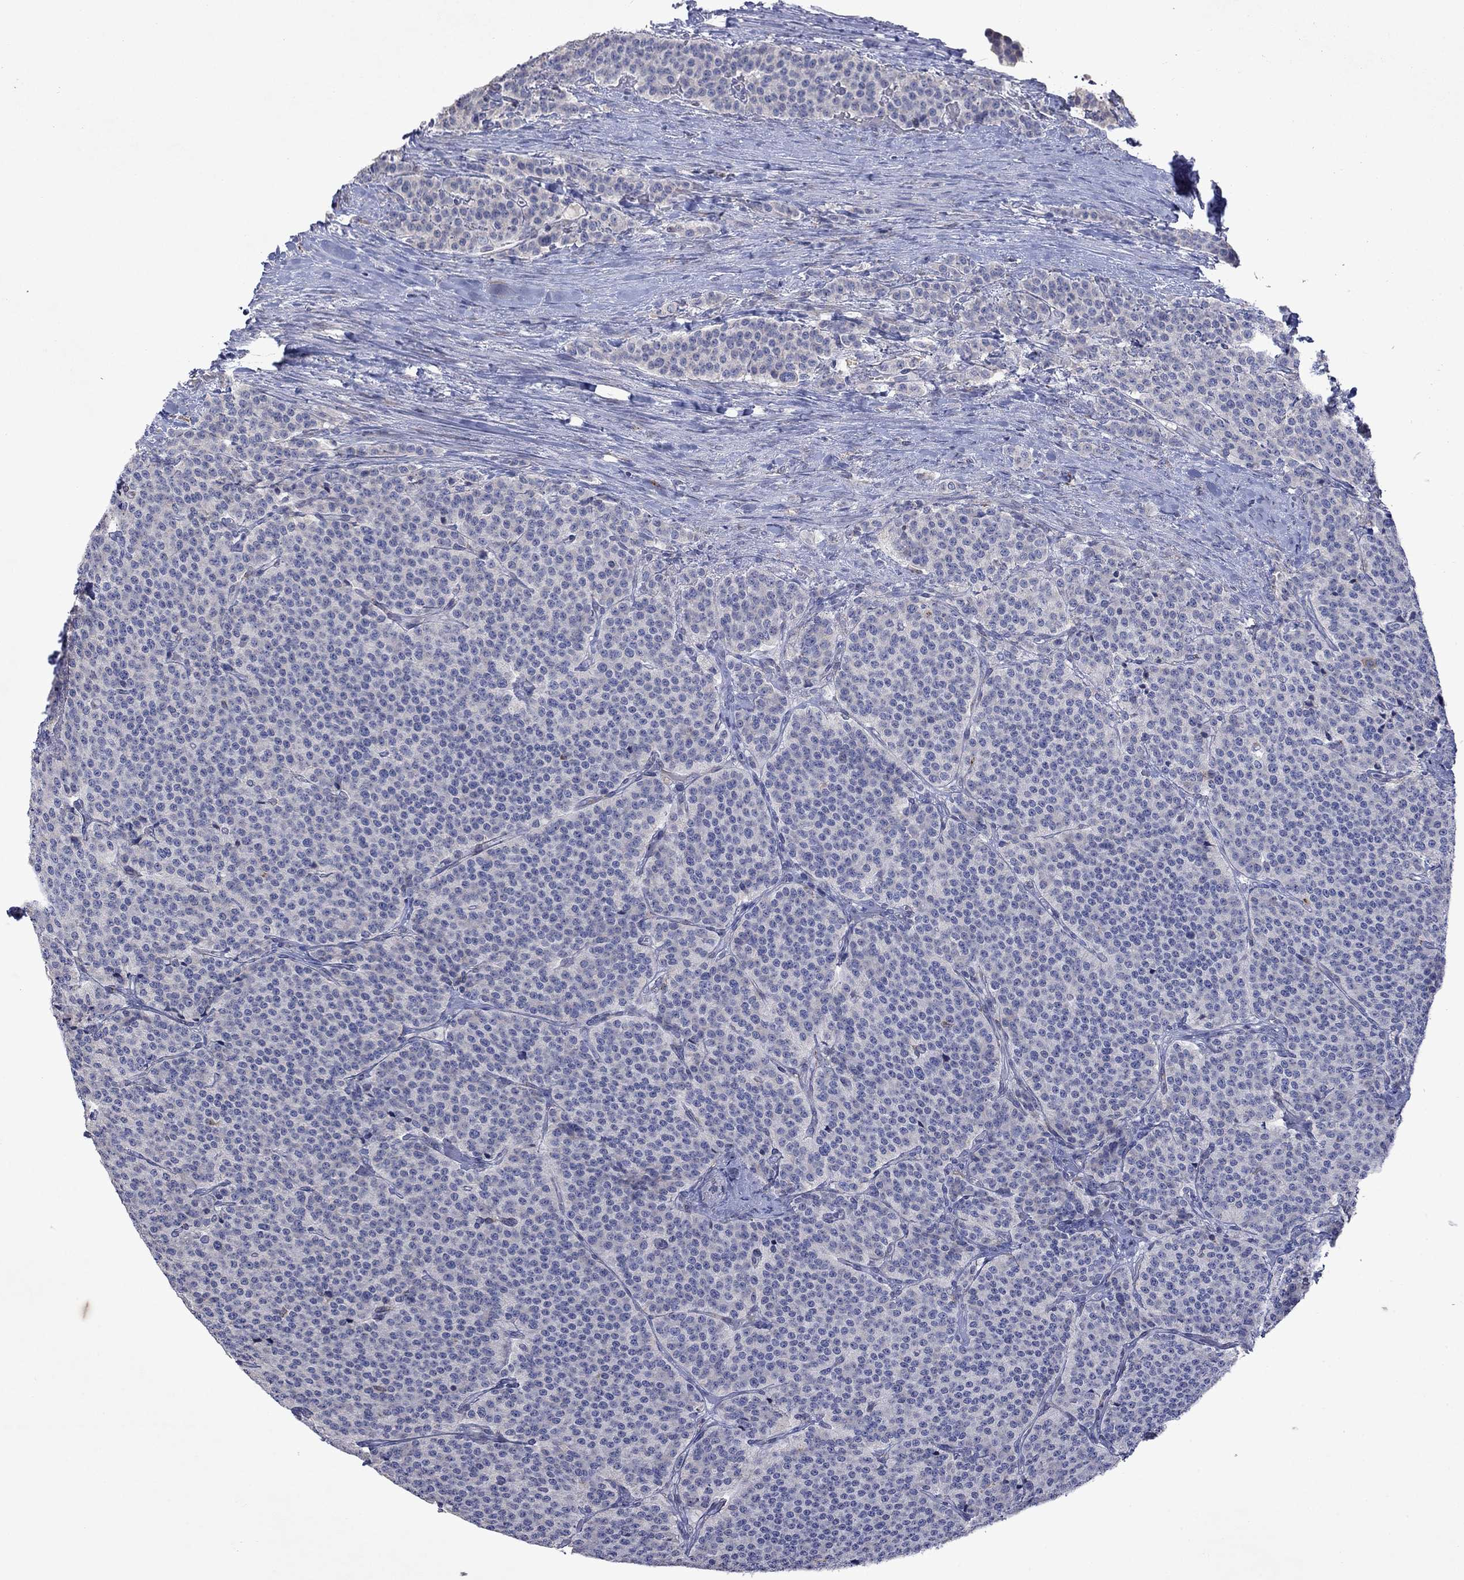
{"staining": {"intensity": "negative", "quantity": "none", "location": "none"}, "tissue": "carcinoid", "cell_type": "Tumor cells", "image_type": "cancer", "snomed": [{"axis": "morphology", "description": "Carcinoid, malignant, NOS"}, {"axis": "topography", "description": "Small intestine"}], "caption": "Immunohistochemistry (IHC) image of carcinoid stained for a protein (brown), which reveals no expression in tumor cells. Nuclei are stained in blue.", "gene": "TMEM97", "patient": {"sex": "female", "age": 58}}